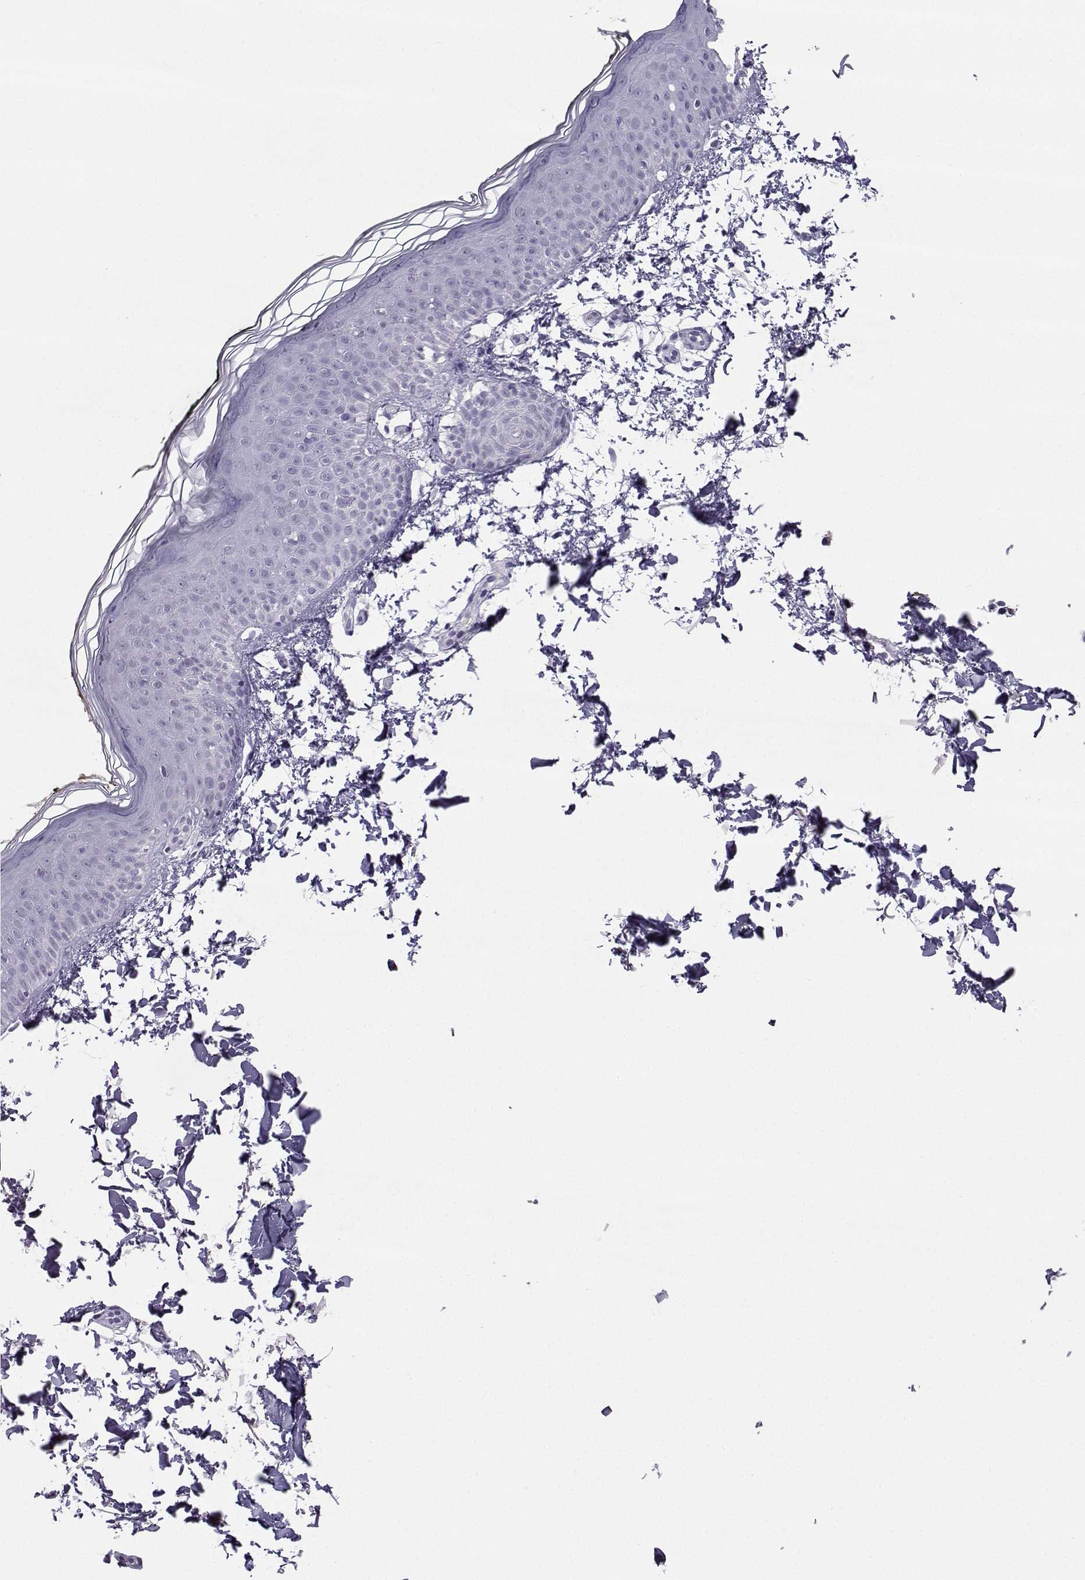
{"staining": {"intensity": "negative", "quantity": "none", "location": "none"}, "tissue": "skin", "cell_type": "Fibroblasts", "image_type": "normal", "snomed": [{"axis": "morphology", "description": "Normal tissue, NOS"}, {"axis": "topography", "description": "Skin"}], "caption": "DAB (3,3'-diaminobenzidine) immunohistochemical staining of normal human skin exhibits no significant staining in fibroblasts.", "gene": "LHX1", "patient": {"sex": "female", "age": 62}}